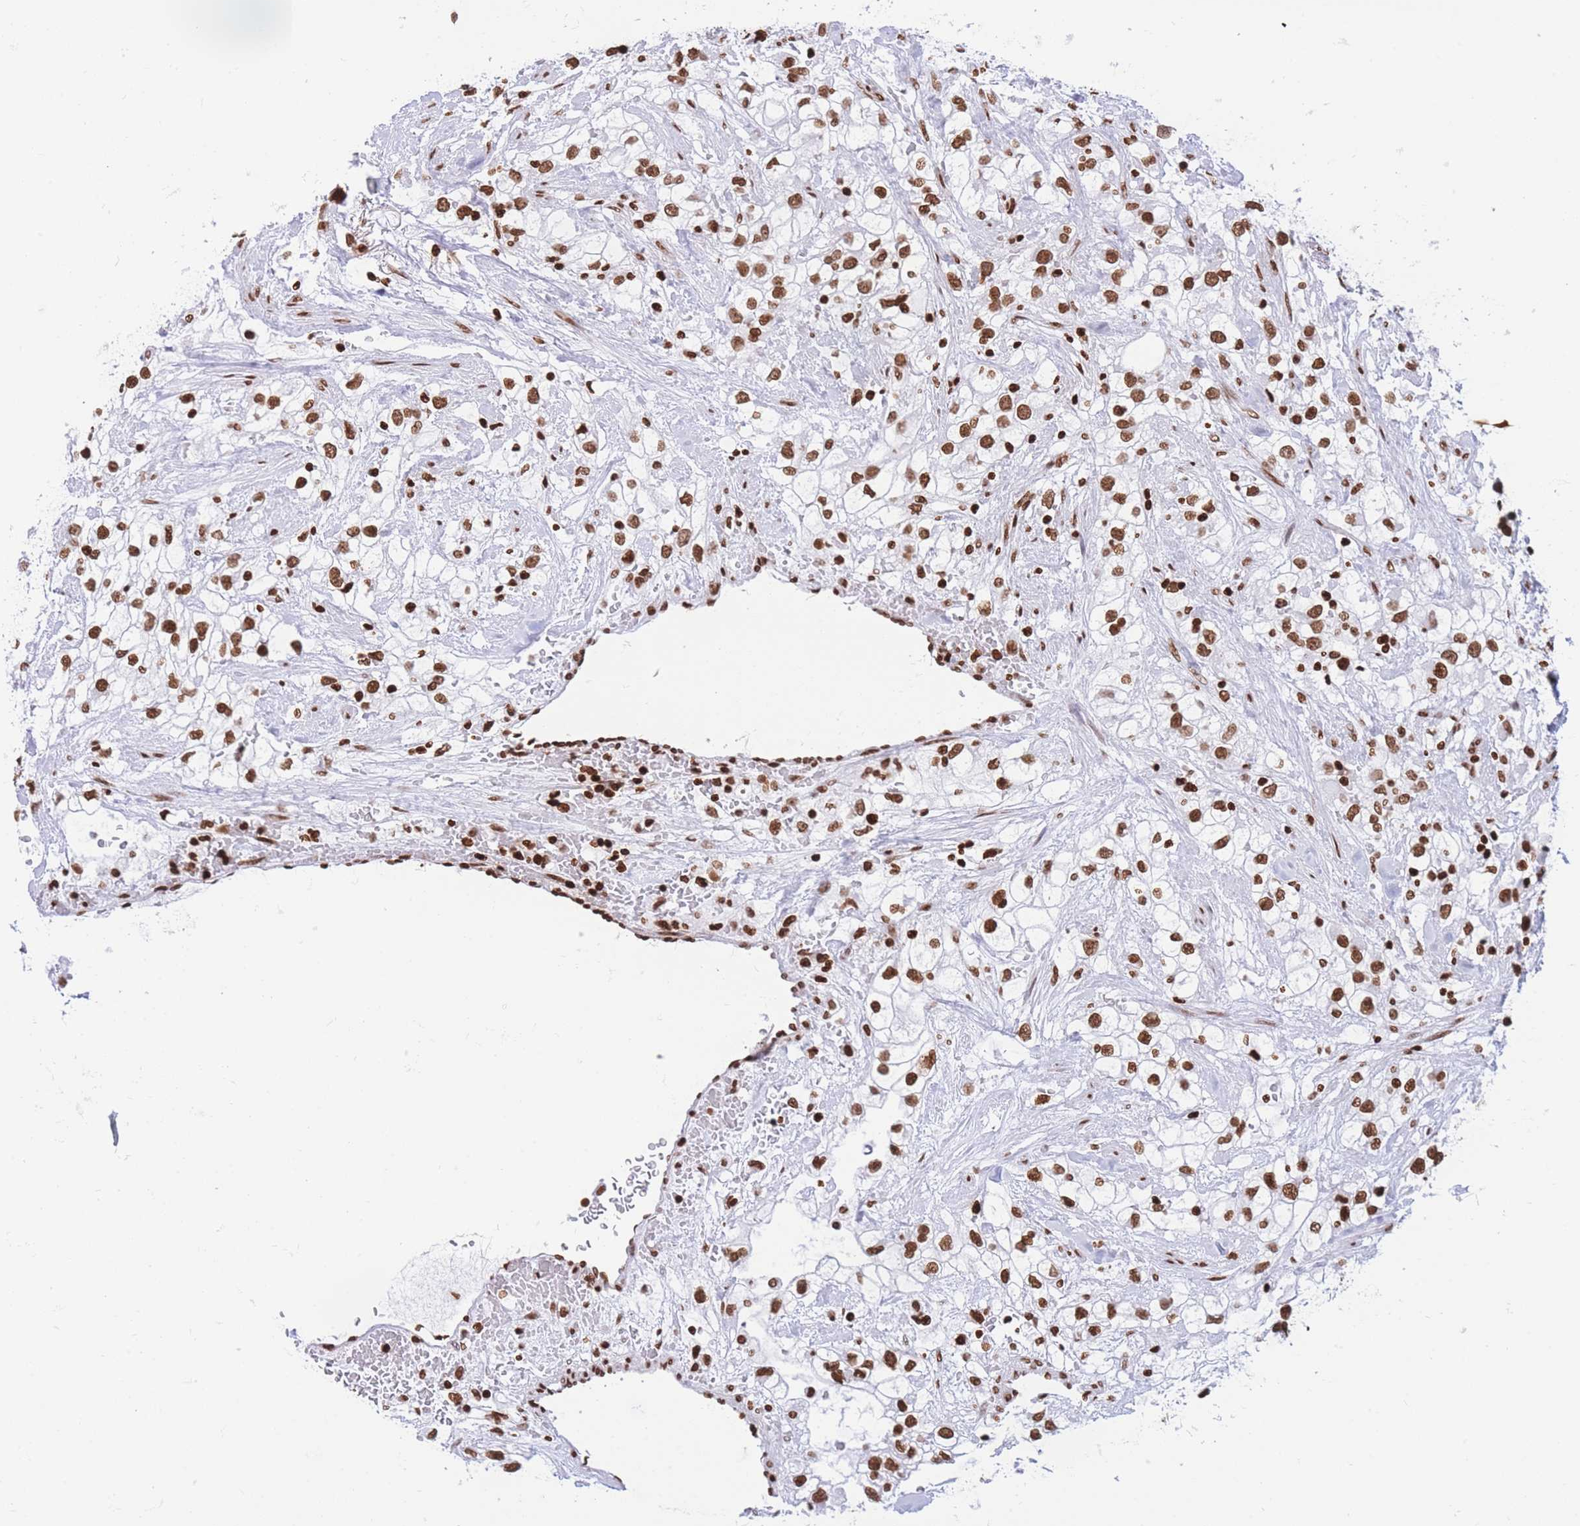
{"staining": {"intensity": "strong", "quantity": ">75%", "location": "nuclear"}, "tissue": "renal cancer", "cell_type": "Tumor cells", "image_type": "cancer", "snomed": [{"axis": "morphology", "description": "Adenocarcinoma, NOS"}, {"axis": "topography", "description": "Kidney"}], "caption": "IHC of human adenocarcinoma (renal) shows high levels of strong nuclear positivity in approximately >75% of tumor cells.", "gene": "H2BC11", "patient": {"sex": "male", "age": 59}}